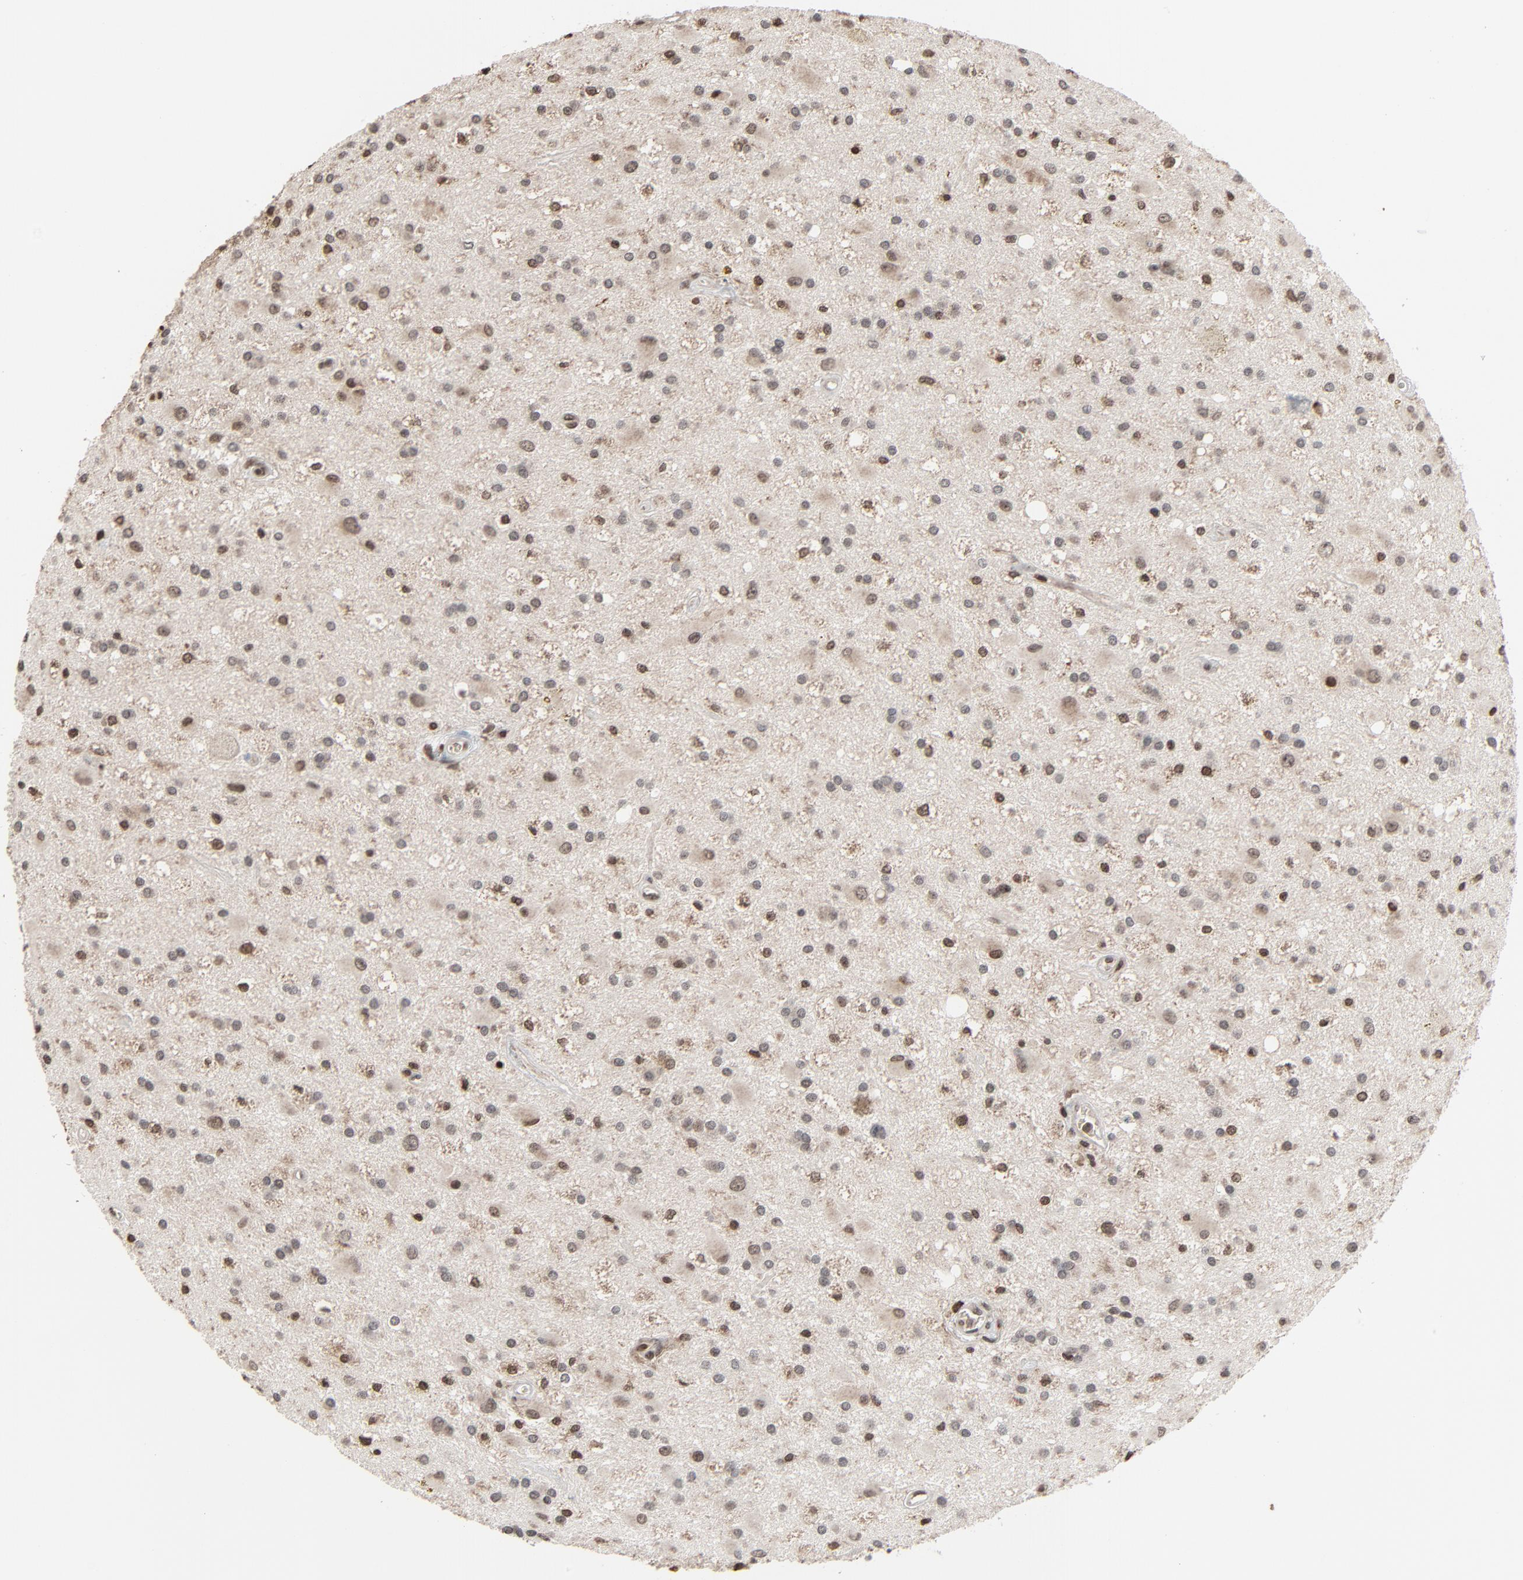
{"staining": {"intensity": "moderate", "quantity": "25%-75%", "location": "nuclear"}, "tissue": "glioma", "cell_type": "Tumor cells", "image_type": "cancer", "snomed": [{"axis": "morphology", "description": "Glioma, malignant, Low grade"}, {"axis": "topography", "description": "Brain"}], "caption": "Tumor cells reveal medium levels of moderate nuclear staining in approximately 25%-75% of cells in human malignant low-grade glioma. (DAB = brown stain, brightfield microscopy at high magnification).", "gene": "RPS6KA3", "patient": {"sex": "male", "age": 58}}